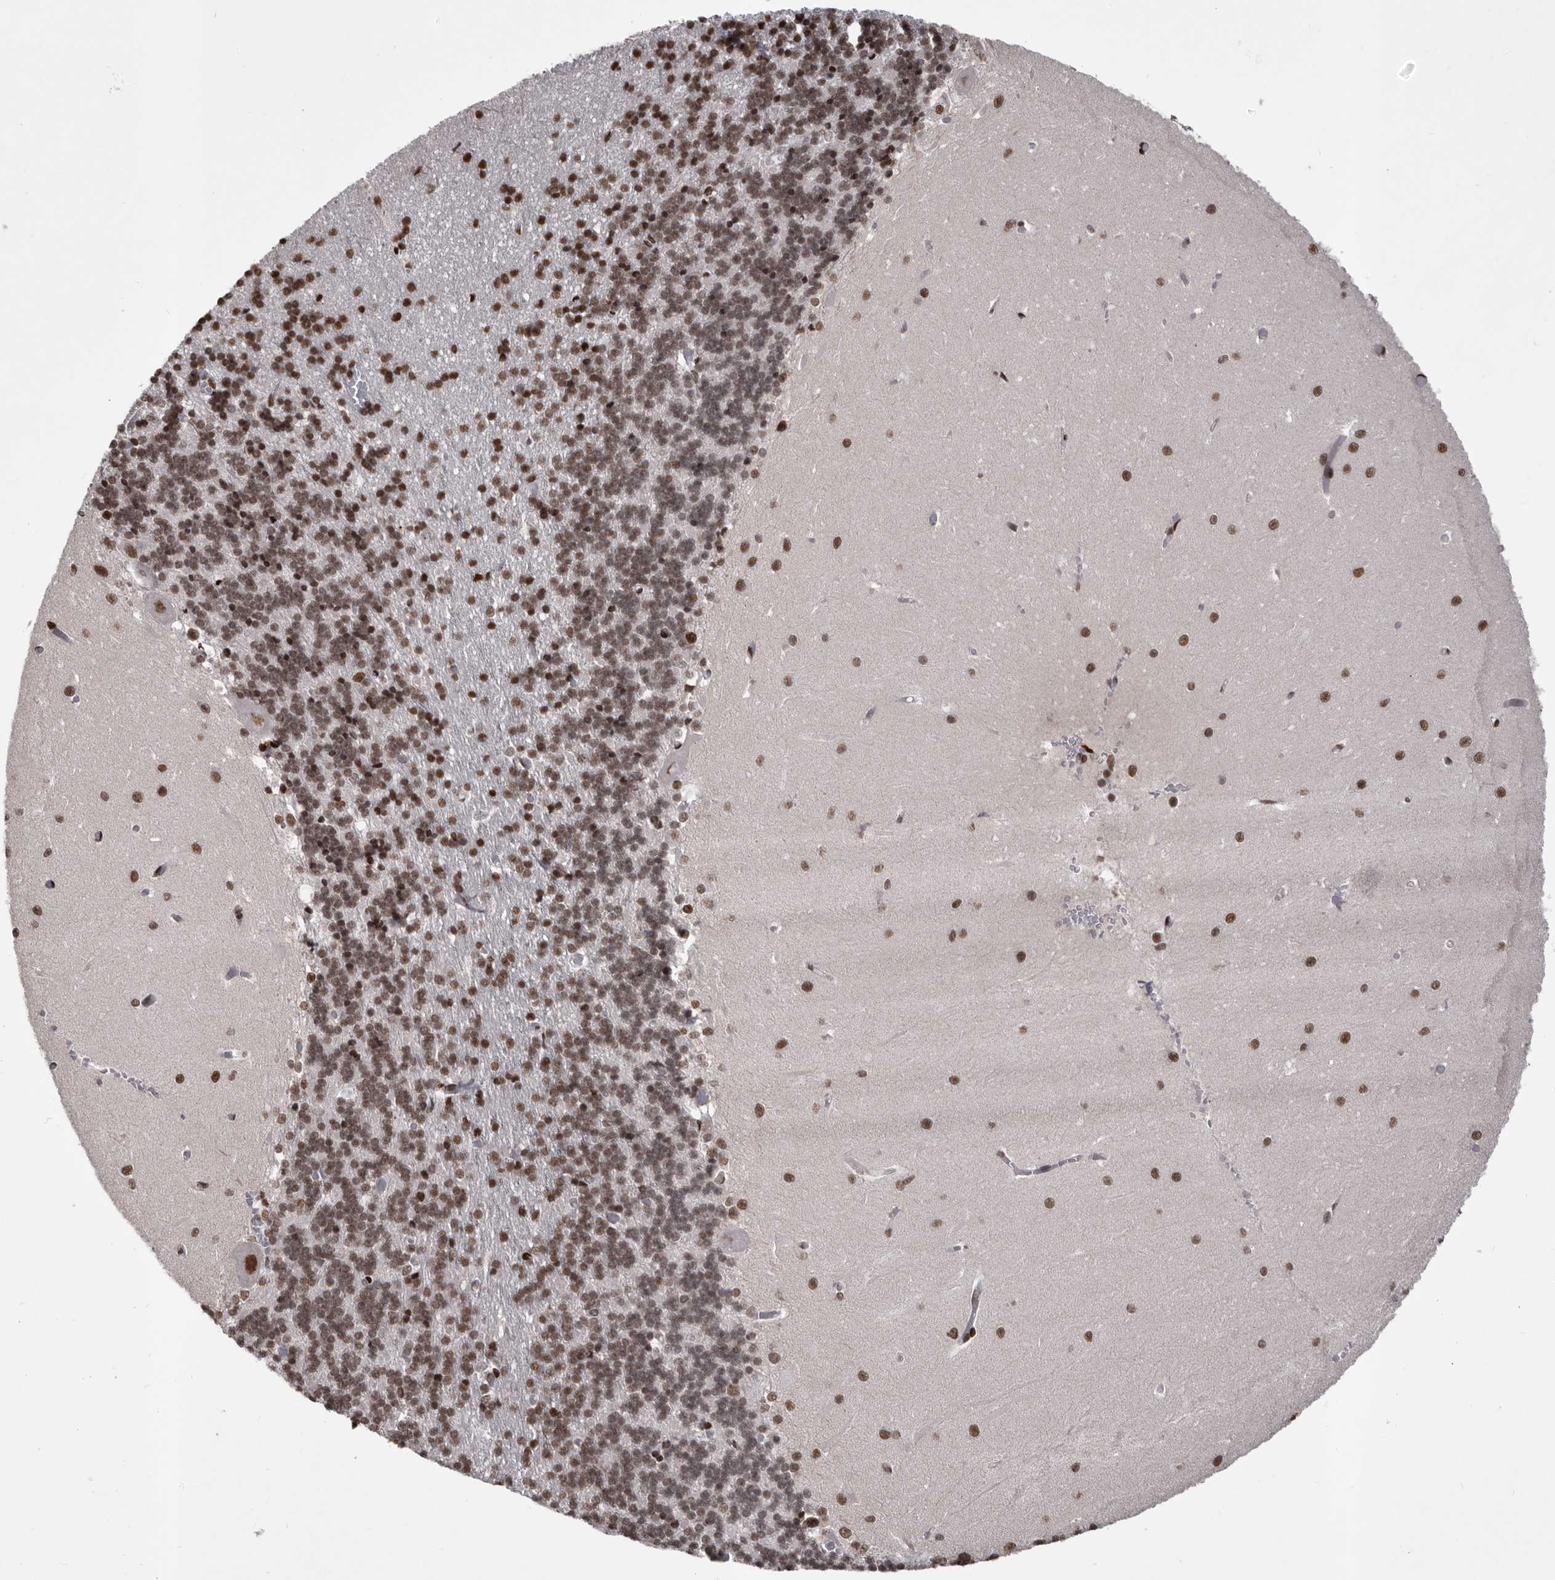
{"staining": {"intensity": "moderate", "quantity": ">75%", "location": "nuclear"}, "tissue": "cerebellum", "cell_type": "Cells in granular layer", "image_type": "normal", "snomed": [{"axis": "morphology", "description": "Normal tissue, NOS"}, {"axis": "topography", "description": "Cerebellum"}], "caption": "High-power microscopy captured an immunohistochemistry (IHC) image of benign cerebellum, revealing moderate nuclear expression in approximately >75% of cells in granular layer.", "gene": "NUMA1", "patient": {"sex": "male", "age": 37}}